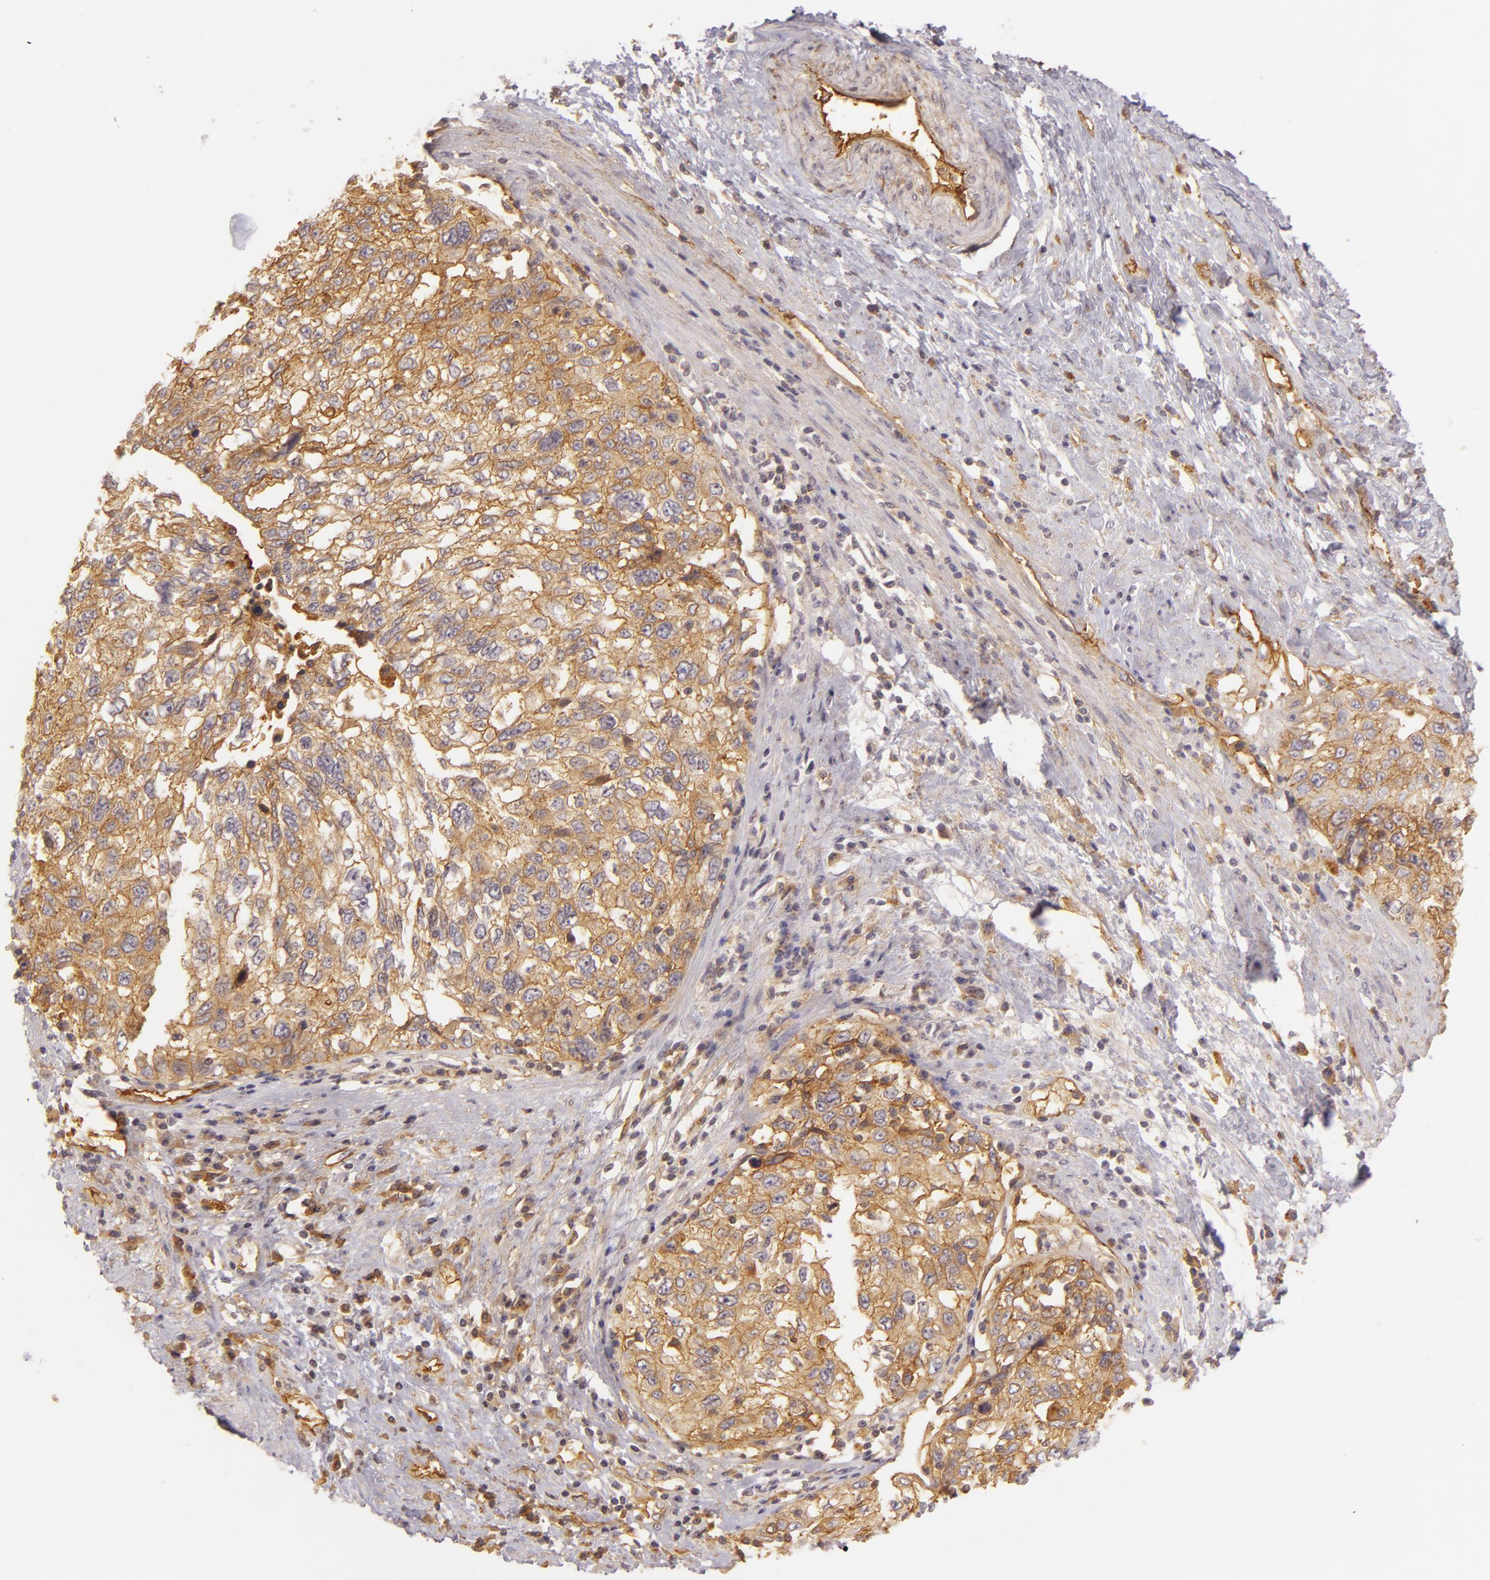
{"staining": {"intensity": "weak", "quantity": ">75%", "location": "cytoplasmic/membranous"}, "tissue": "cervical cancer", "cell_type": "Tumor cells", "image_type": "cancer", "snomed": [{"axis": "morphology", "description": "Squamous cell carcinoma, NOS"}, {"axis": "topography", "description": "Cervix"}], "caption": "Tumor cells demonstrate low levels of weak cytoplasmic/membranous staining in approximately >75% of cells in human cervical squamous cell carcinoma.", "gene": "CD59", "patient": {"sex": "female", "age": 57}}